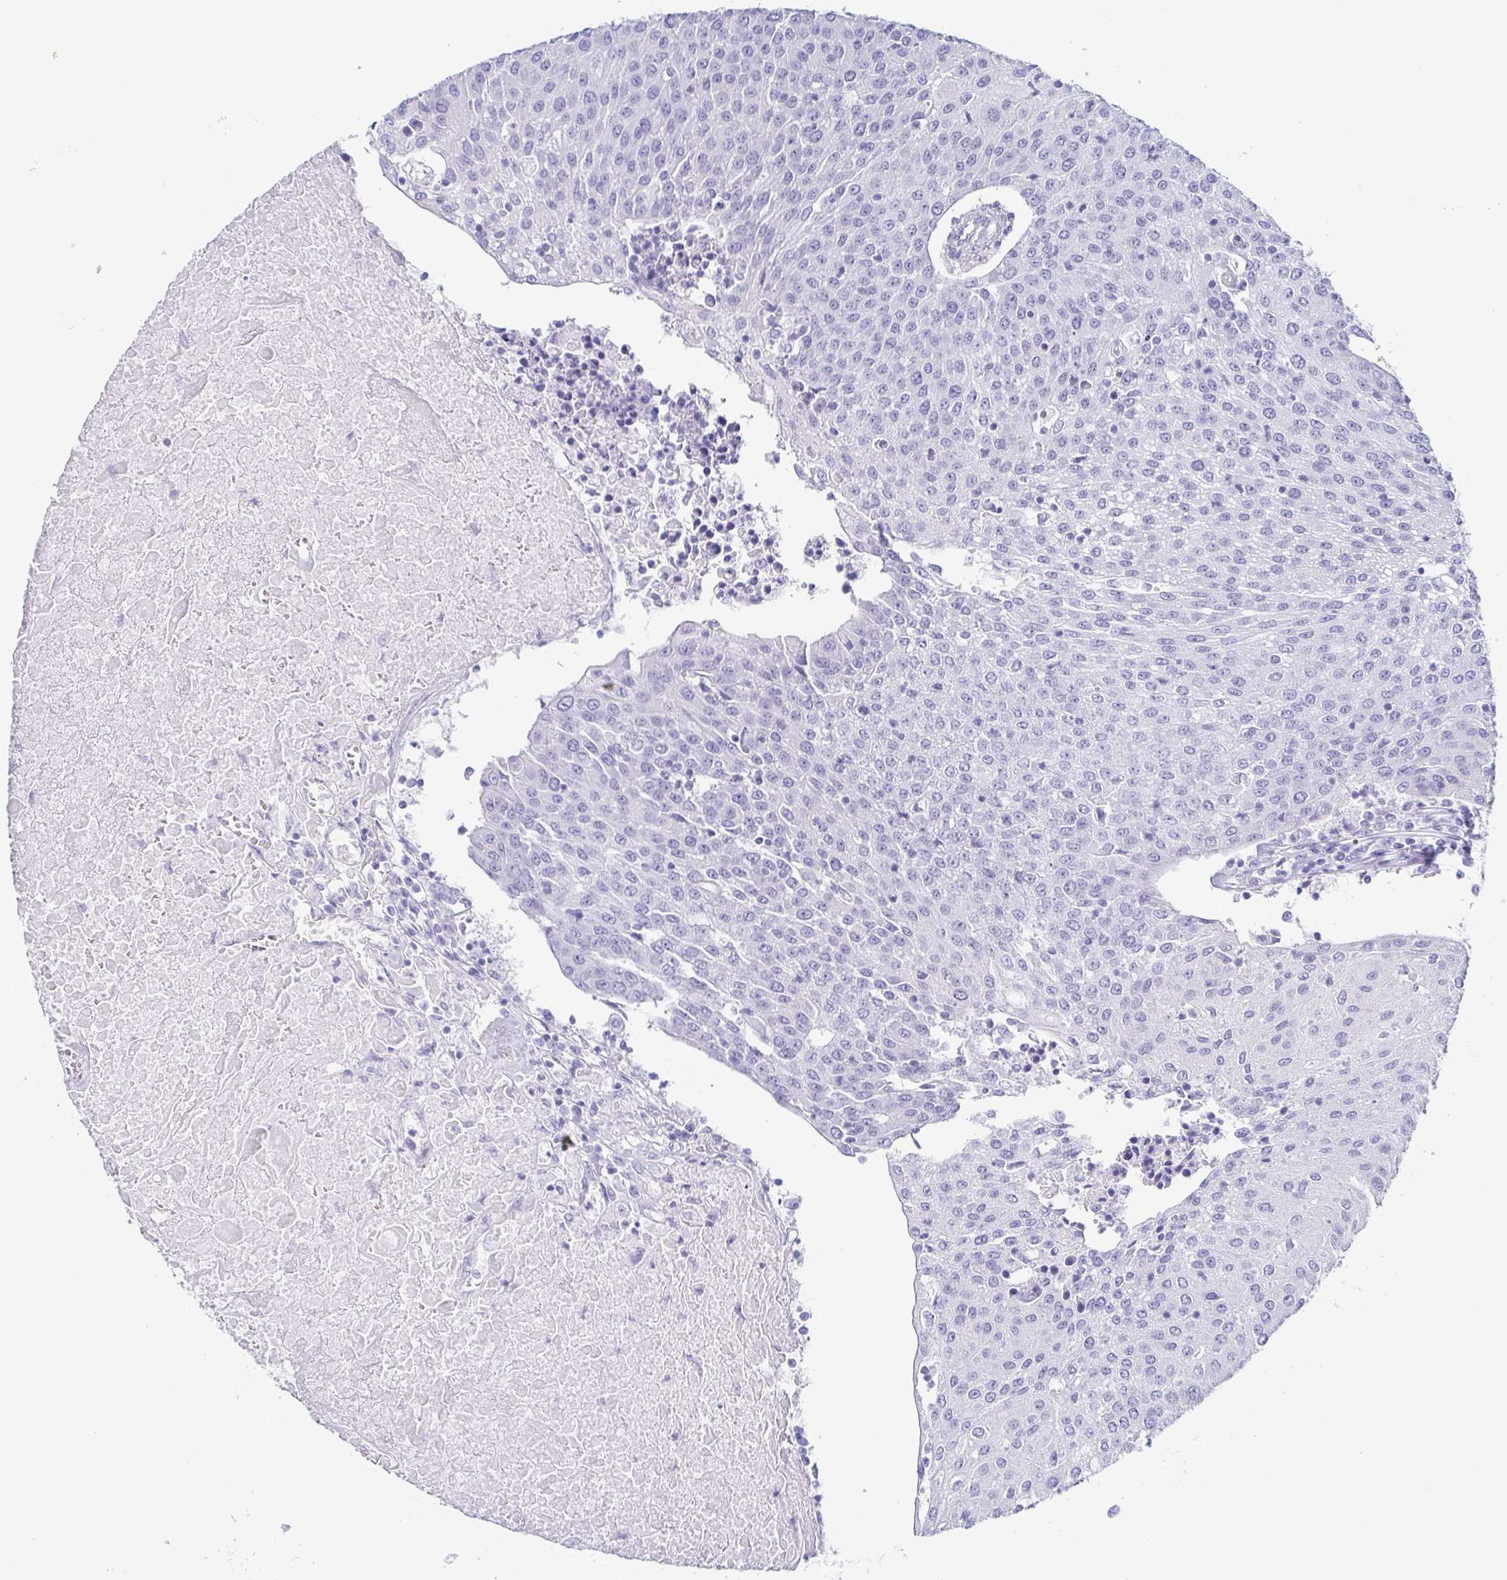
{"staining": {"intensity": "negative", "quantity": "none", "location": "none"}, "tissue": "urothelial cancer", "cell_type": "Tumor cells", "image_type": "cancer", "snomed": [{"axis": "morphology", "description": "Urothelial carcinoma, High grade"}, {"axis": "topography", "description": "Urinary bladder"}], "caption": "An IHC histopathology image of urothelial carcinoma (high-grade) is shown. There is no staining in tumor cells of urothelial carcinoma (high-grade).", "gene": "PRR4", "patient": {"sex": "female", "age": 85}}